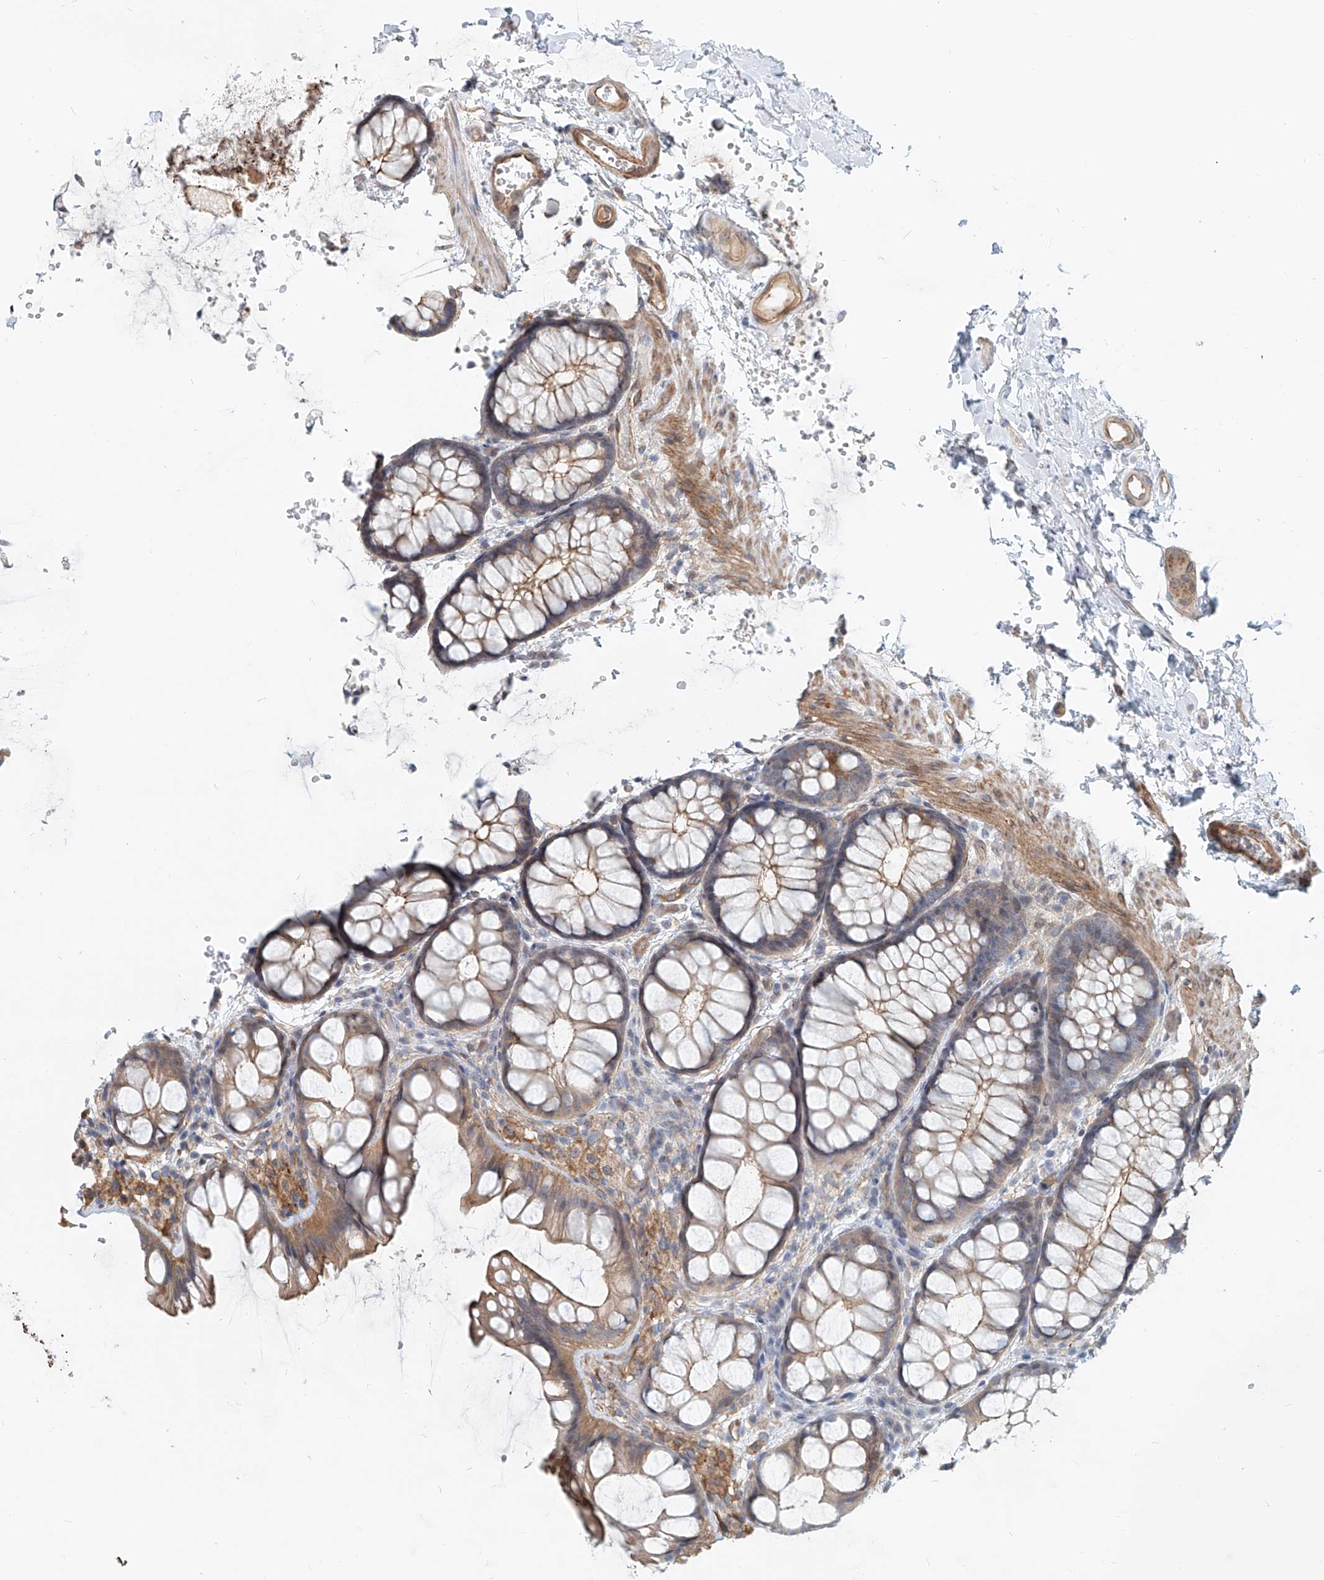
{"staining": {"intensity": "moderate", "quantity": ">75%", "location": "cytoplasmic/membranous"}, "tissue": "colon", "cell_type": "Endothelial cells", "image_type": "normal", "snomed": [{"axis": "morphology", "description": "Normal tissue, NOS"}, {"axis": "topography", "description": "Colon"}], "caption": "DAB immunohistochemical staining of normal human colon demonstrates moderate cytoplasmic/membranous protein positivity in approximately >75% of endothelial cells. The staining is performed using DAB brown chromogen to label protein expression. The nuclei are counter-stained blue using hematoxylin.", "gene": "SASH1", "patient": {"sex": "male", "age": 47}}